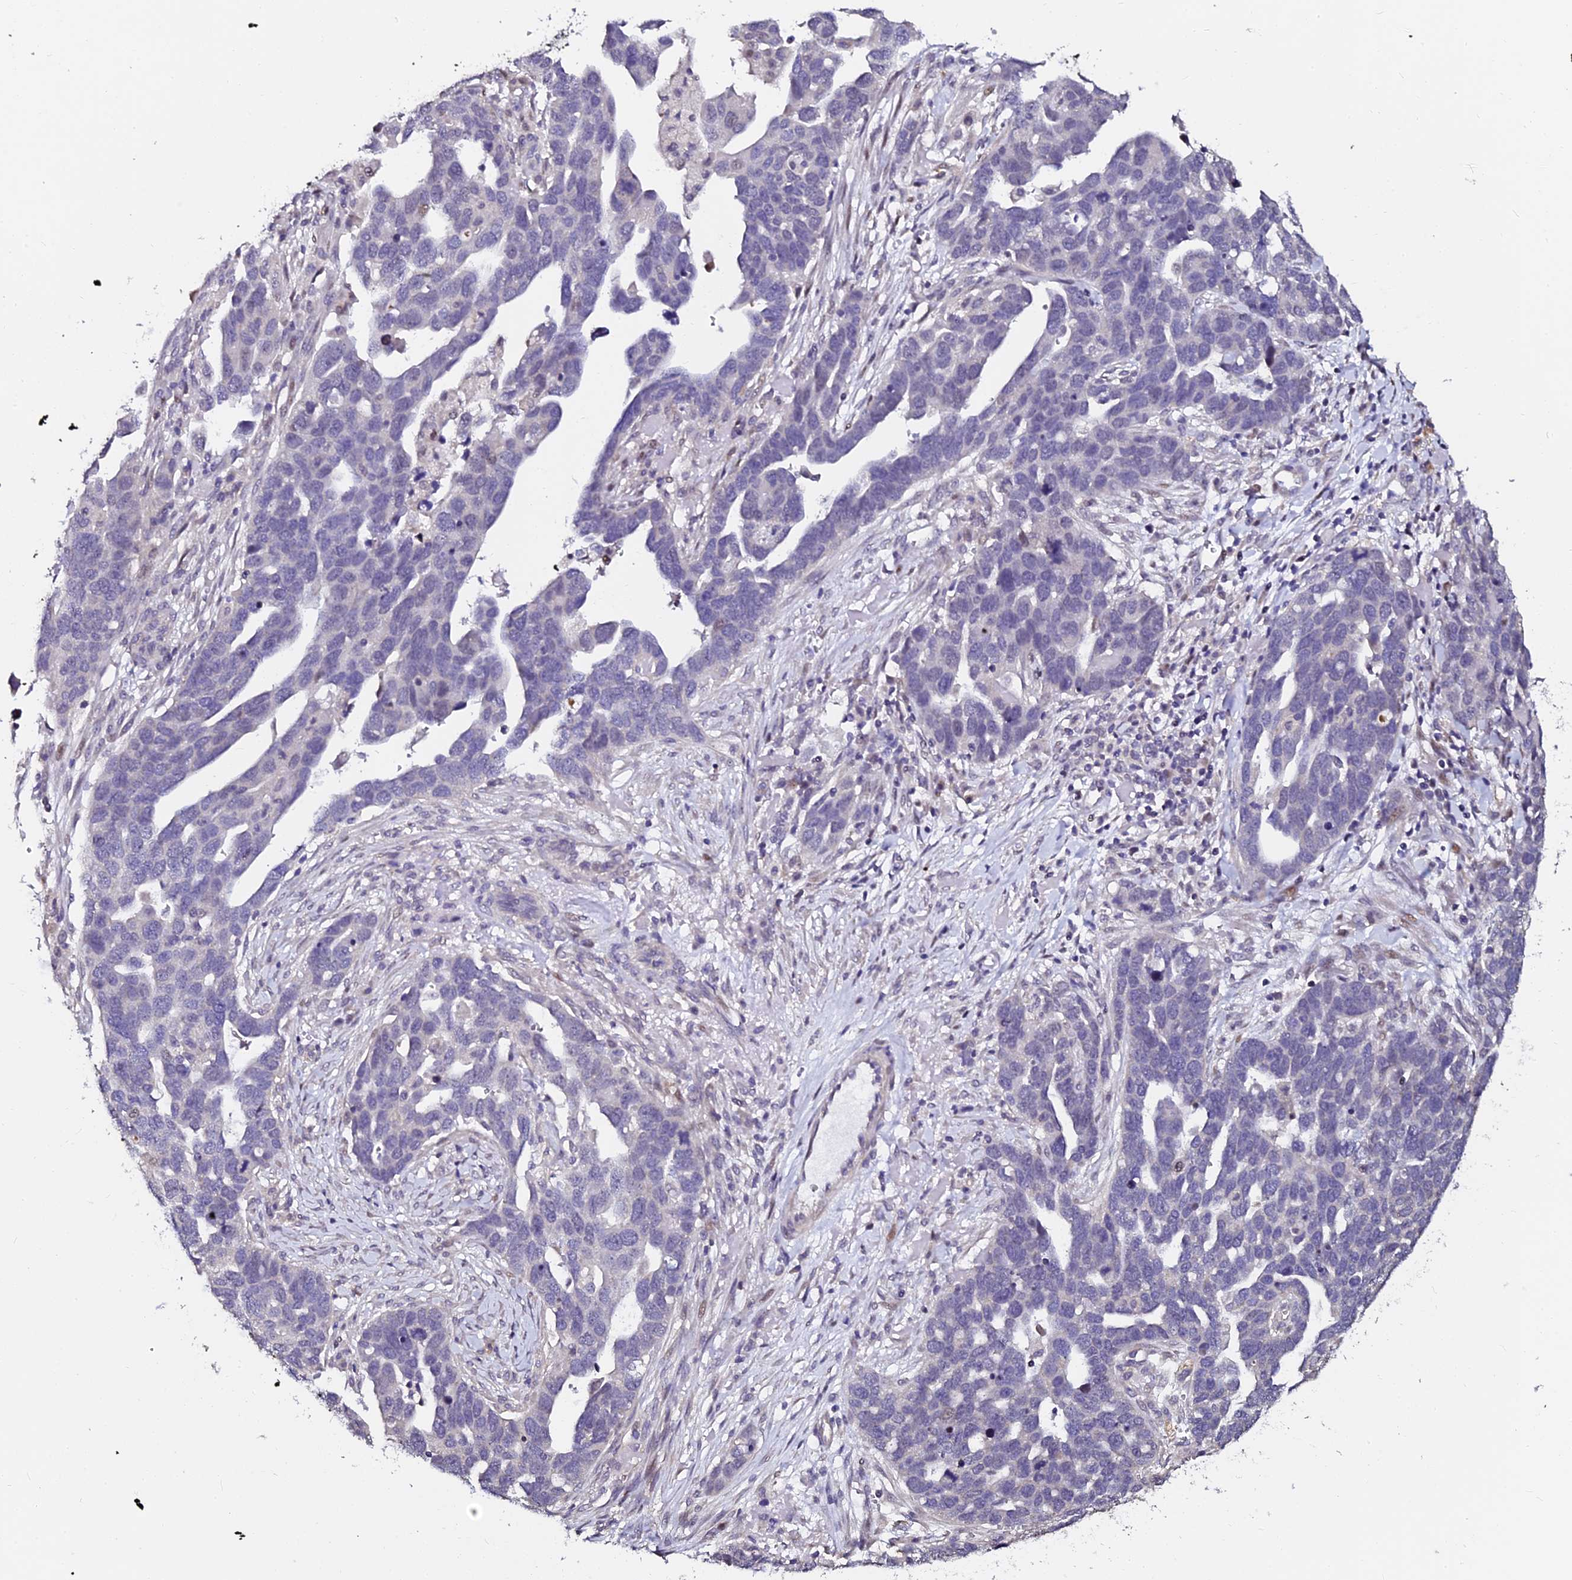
{"staining": {"intensity": "negative", "quantity": "none", "location": "none"}, "tissue": "ovarian cancer", "cell_type": "Tumor cells", "image_type": "cancer", "snomed": [{"axis": "morphology", "description": "Cystadenocarcinoma, serous, NOS"}, {"axis": "topography", "description": "Ovary"}], "caption": "Tumor cells show no significant positivity in serous cystadenocarcinoma (ovarian).", "gene": "GPN3", "patient": {"sex": "female", "age": 54}}